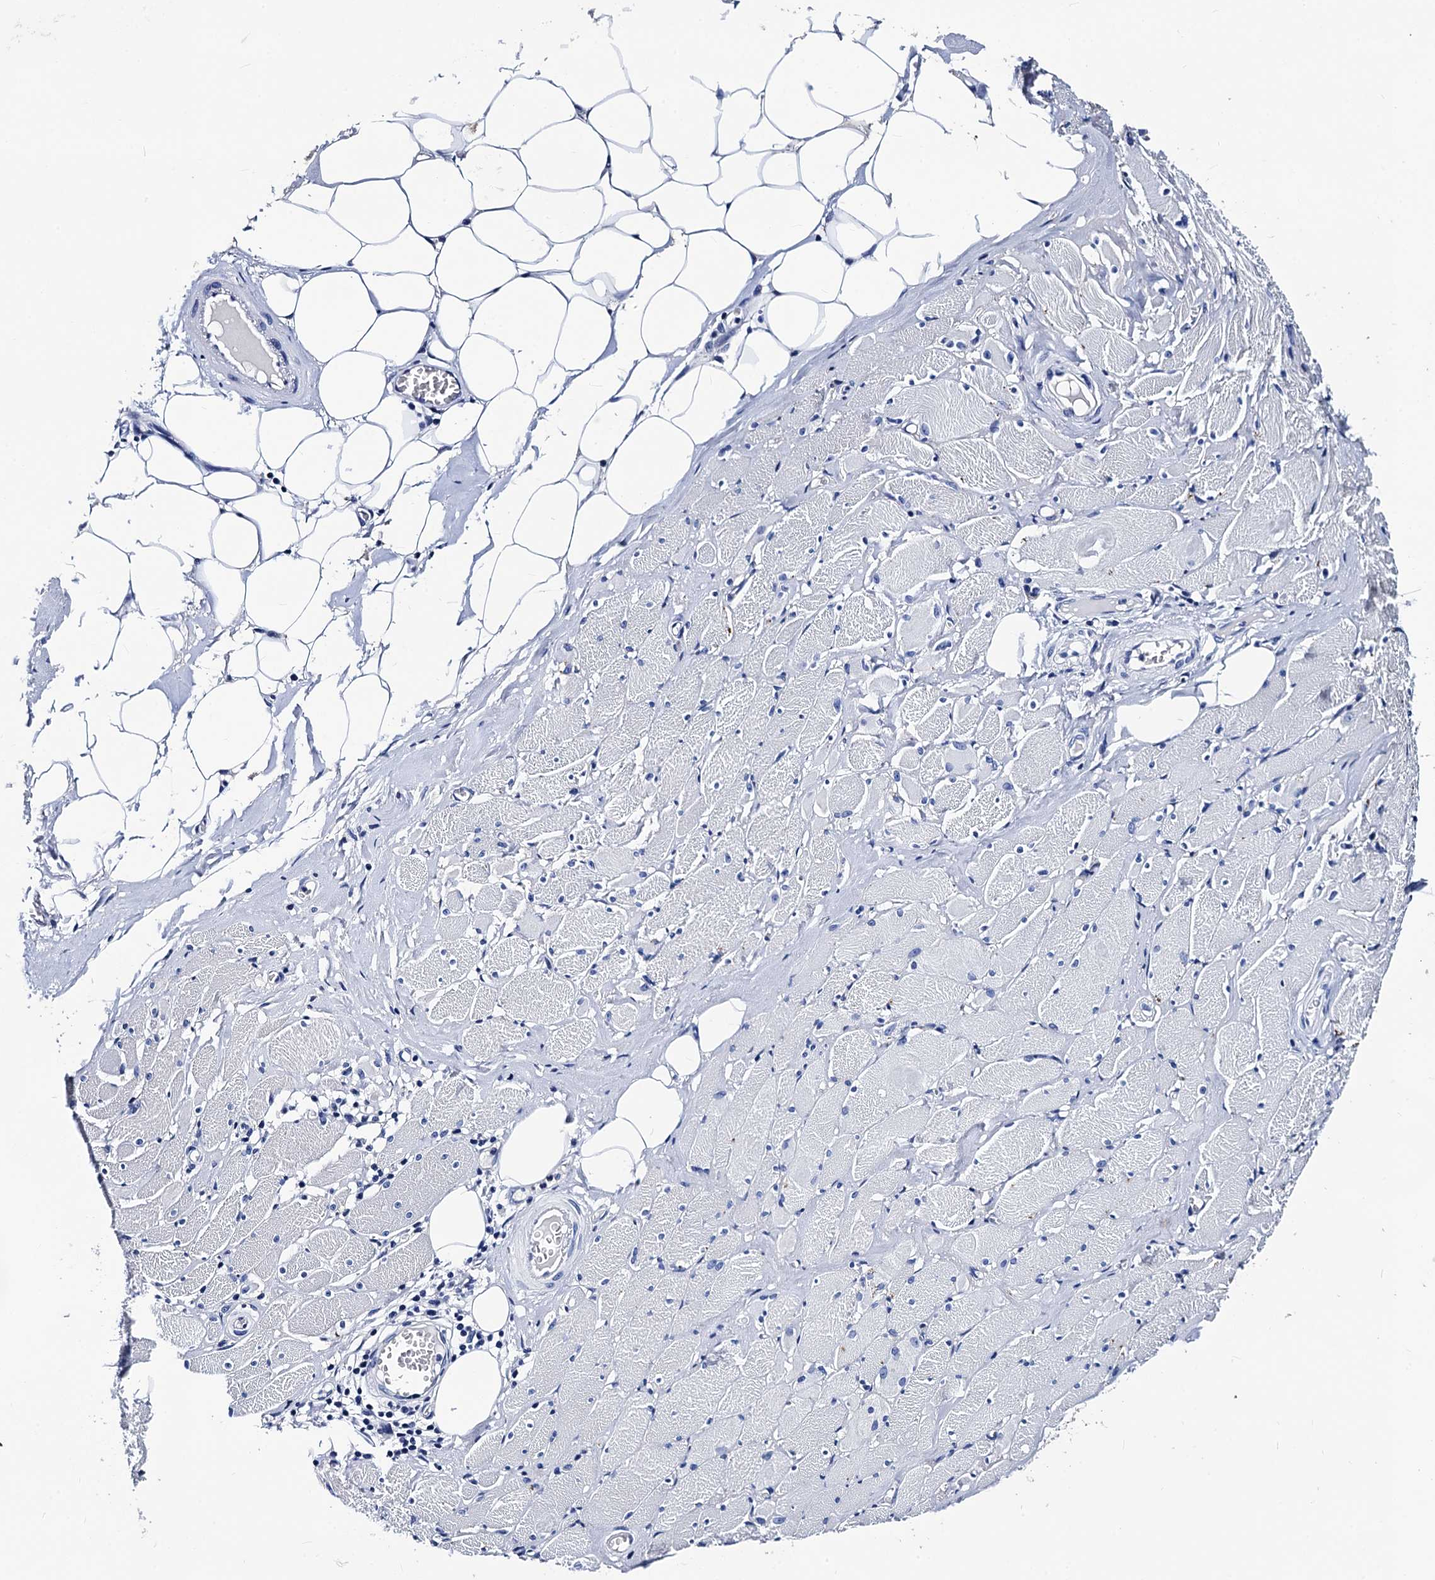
{"staining": {"intensity": "negative", "quantity": "none", "location": "none"}, "tissue": "skeletal muscle", "cell_type": "Myocytes", "image_type": "normal", "snomed": [{"axis": "morphology", "description": "Normal tissue, NOS"}, {"axis": "morphology", "description": "Basal cell carcinoma"}, {"axis": "topography", "description": "Skeletal muscle"}], "caption": "This photomicrograph is of unremarkable skeletal muscle stained with immunohistochemistry (IHC) to label a protein in brown with the nuclei are counter-stained blue. There is no expression in myocytes.", "gene": "LRRC30", "patient": {"sex": "female", "age": 64}}